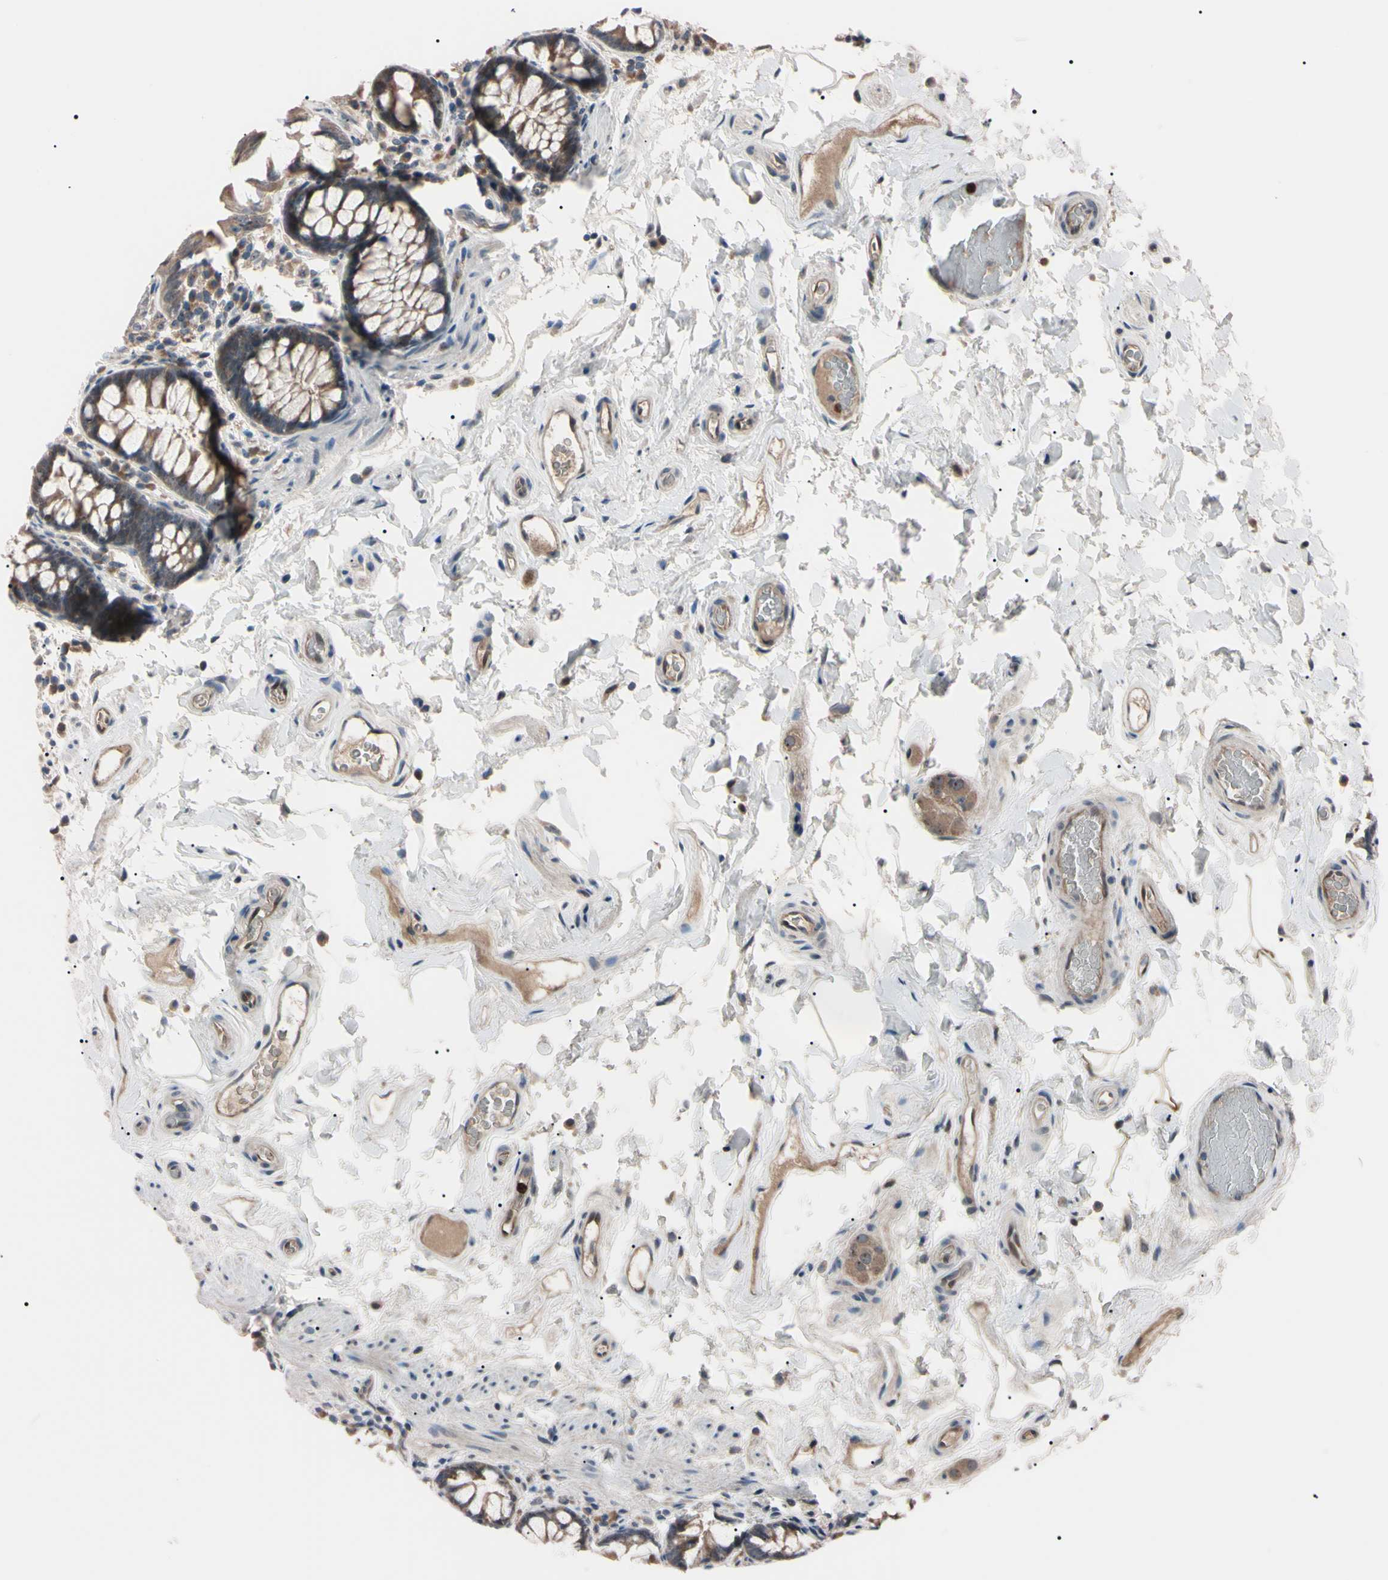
{"staining": {"intensity": "moderate", "quantity": ">75%", "location": "cytoplasmic/membranous"}, "tissue": "colon", "cell_type": "Endothelial cells", "image_type": "normal", "snomed": [{"axis": "morphology", "description": "Normal tissue, NOS"}, {"axis": "topography", "description": "Colon"}], "caption": "Endothelial cells demonstrate medium levels of moderate cytoplasmic/membranous positivity in approximately >75% of cells in unremarkable human colon.", "gene": "TRAF5", "patient": {"sex": "female", "age": 80}}